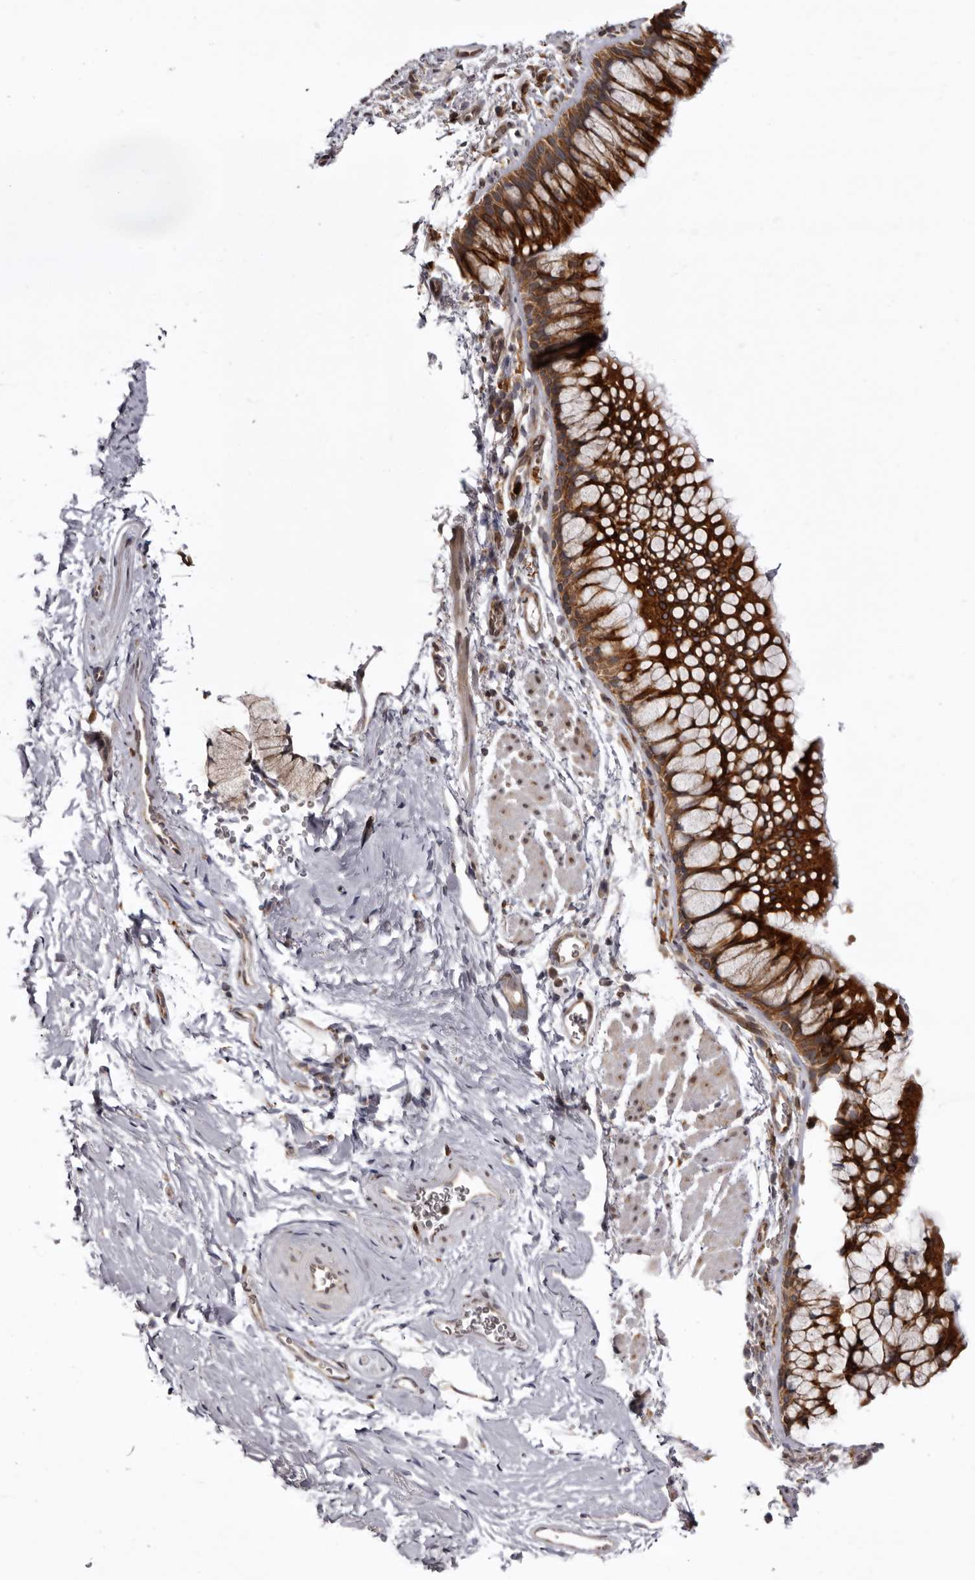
{"staining": {"intensity": "strong", "quantity": ">75%", "location": "cytoplasmic/membranous"}, "tissue": "bronchus", "cell_type": "Respiratory epithelial cells", "image_type": "normal", "snomed": [{"axis": "morphology", "description": "Normal tissue, NOS"}, {"axis": "topography", "description": "Cartilage tissue"}, {"axis": "topography", "description": "Bronchus"}], "caption": "Strong cytoplasmic/membranous expression is identified in about >75% of respiratory epithelial cells in normal bronchus. The protein of interest is shown in brown color, while the nuclei are stained blue.", "gene": "C4orf3", "patient": {"sex": "female", "age": 53}}